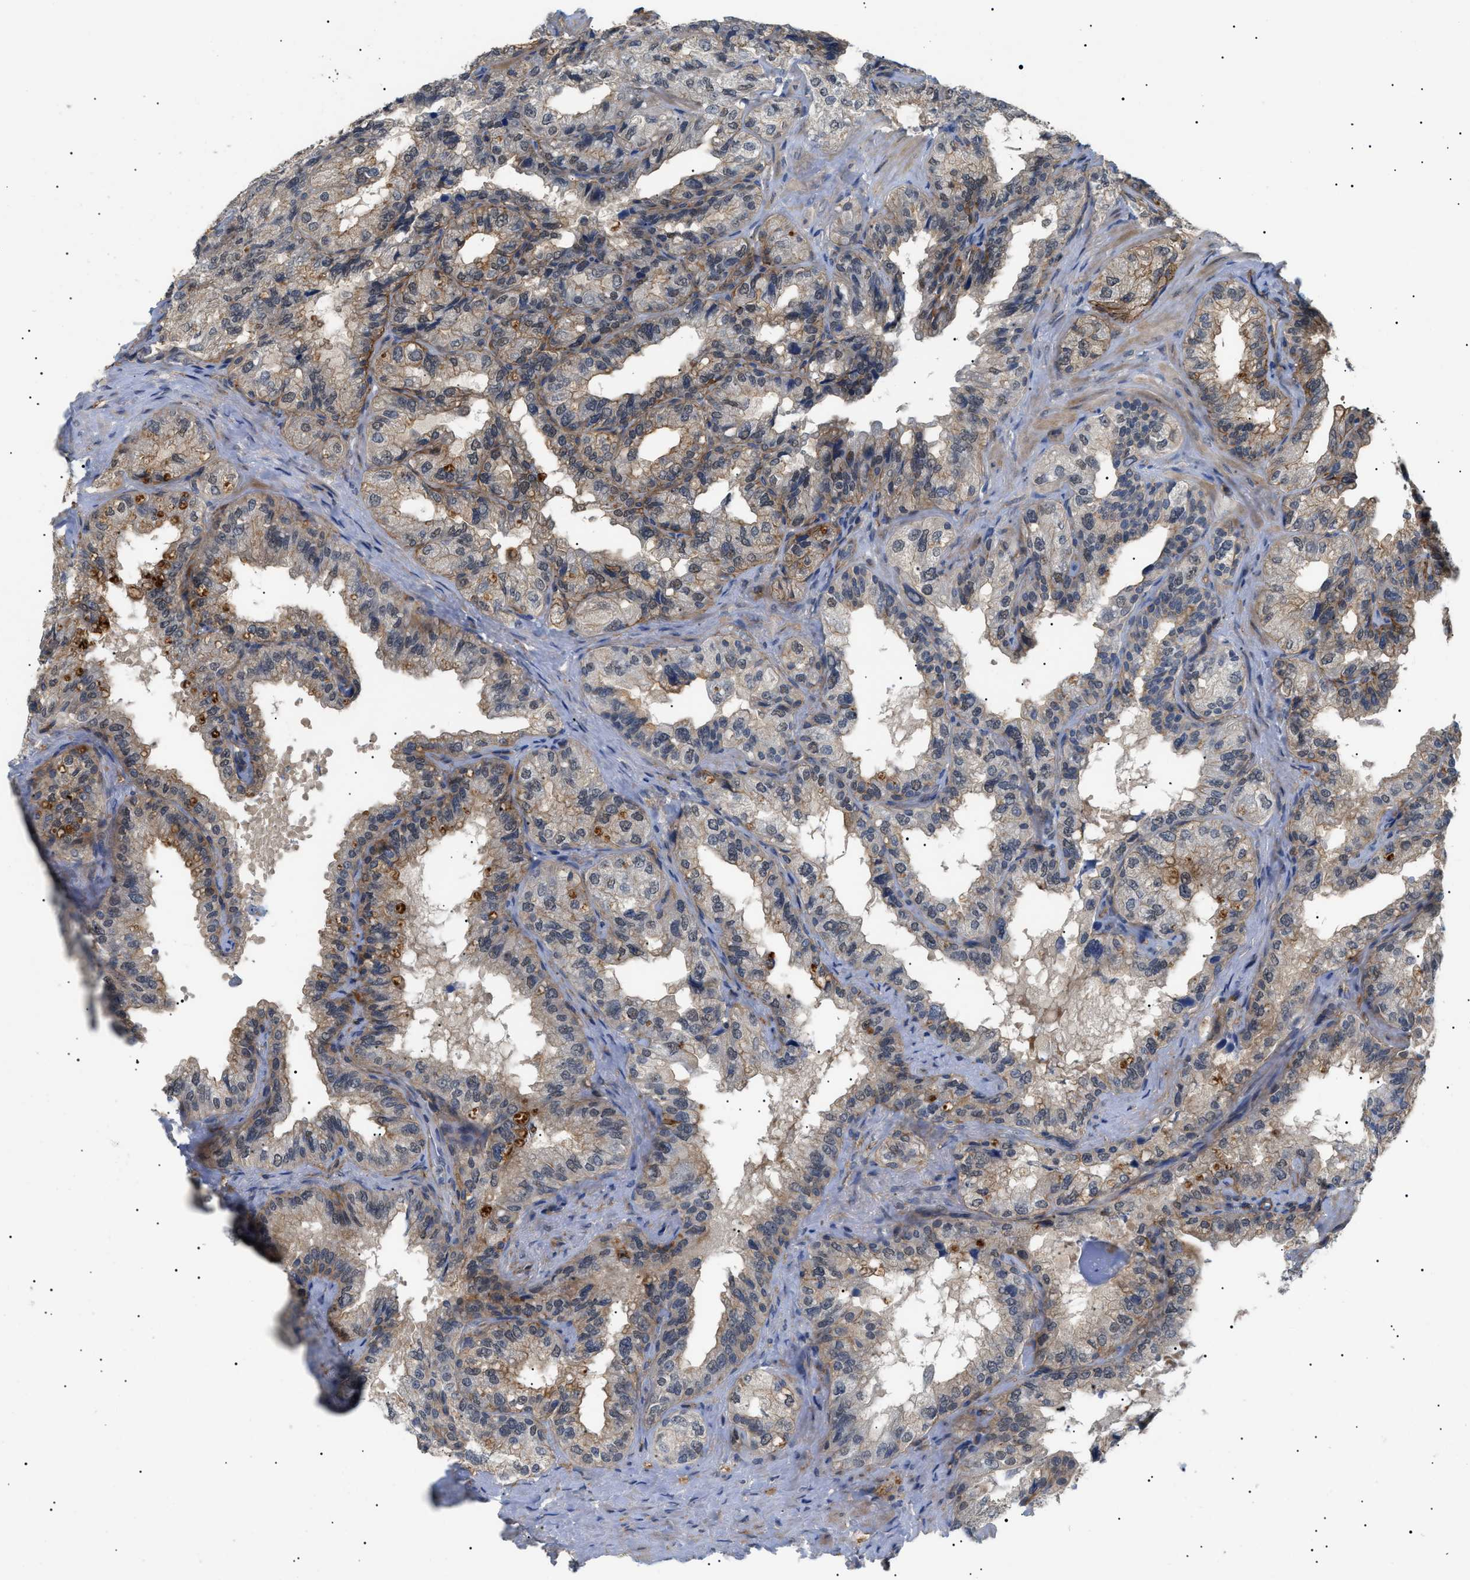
{"staining": {"intensity": "moderate", "quantity": "25%-75%", "location": "cytoplasmic/membranous,nuclear"}, "tissue": "seminal vesicle", "cell_type": "Glandular cells", "image_type": "normal", "snomed": [{"axis": "morphology", "description": "Normal tissue, NOS"}, {"axis": "topography", "description": "Seminal veicle"}], "caption": "Human seminal vesicle stained with a protein marker reveals moderate staining in glandular cells.", "gene": "CRCP", "patient": {"sex": "male", "age": 68}}